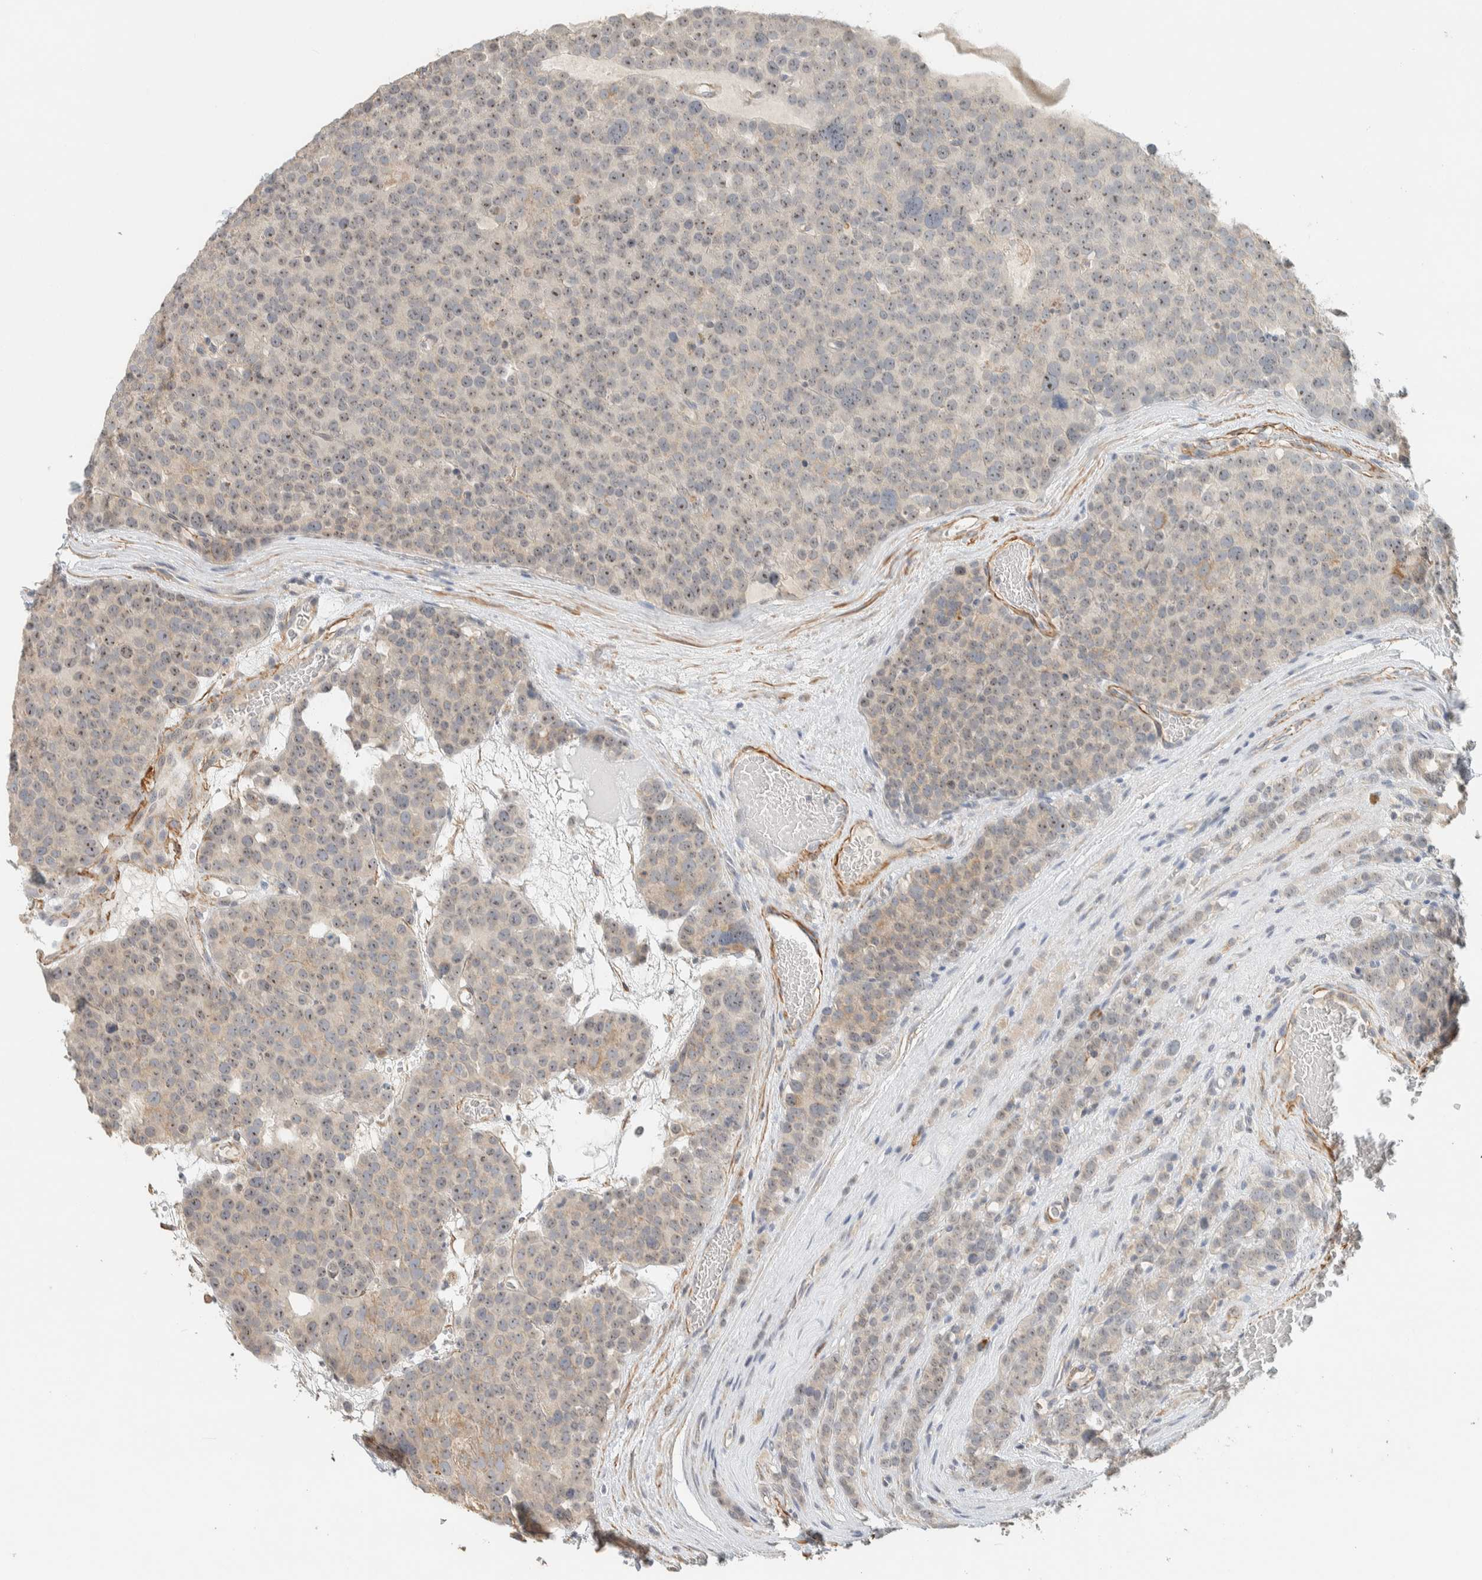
{"staining": {"intensity": "weak", "quantity": "25%-75%", "location": "nuclear"}, "tissue": "testis cancer", "cell_type": "Tumor cells", "image_type": "cancer", "snomed": [{"axis": "morphology", "description": "Seminoma, NOS"}, {"axis": "topography", "description": "Testis"}], "caption": "Immunohistochemical staining of seminoma (testis) reveals low levels of weak nuclear staining in approximately 25%-75% of tumor cells.", "gene": "KLHL40", "patient": {"sex": "male", "age": 71}}